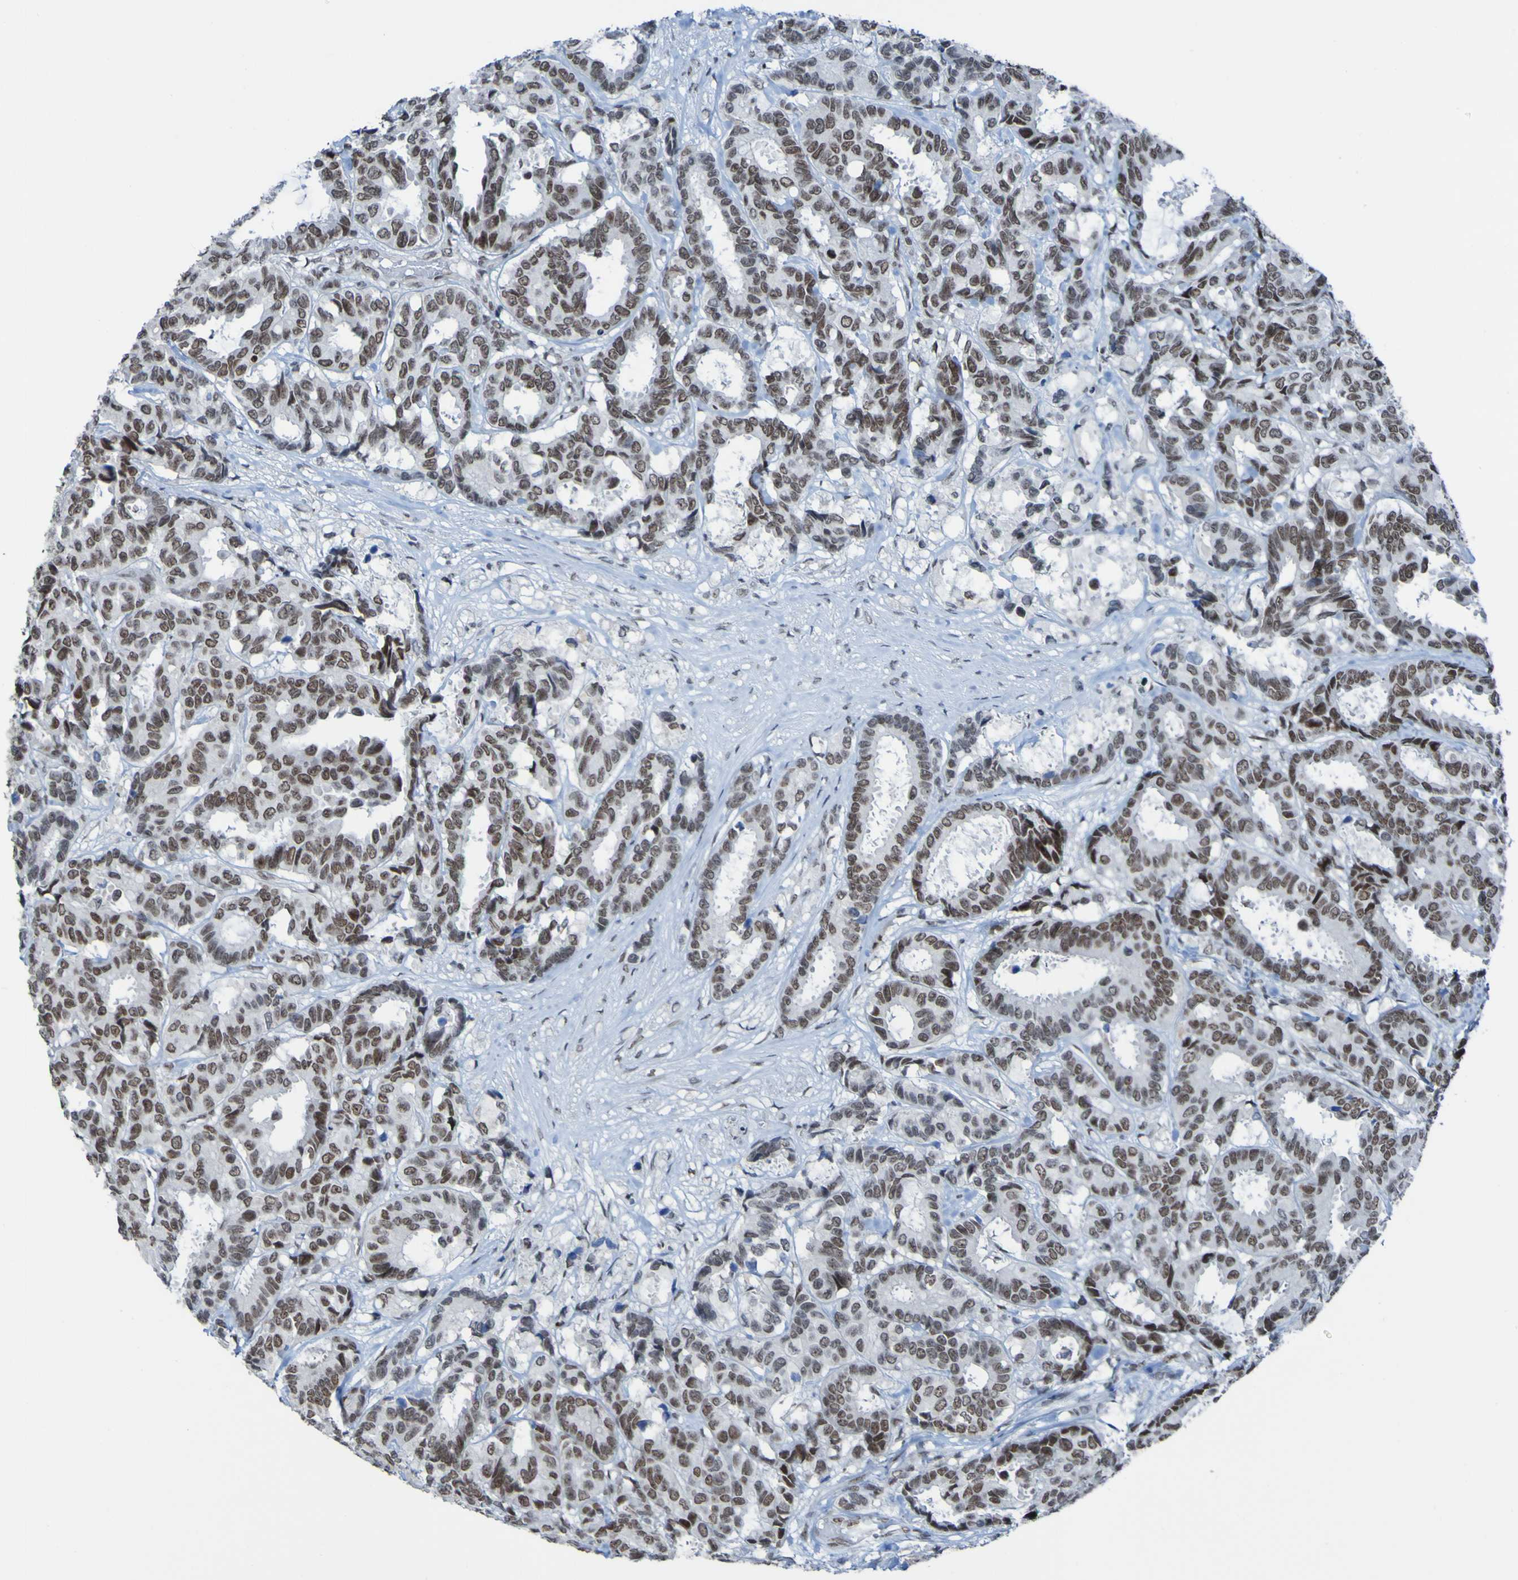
{"staining": {"intensity": "moderate", "quantity": ">75%", "location": "nuclear"}, "tissue": "breast cancer", "cell_type": "Tumor cells", "image_type": "cancer", "snomed": [{"axis": "morphology", "description": "Duct carcinoma"}, {"axis": "topography", "description": "Breast"}], "caption": "IHC micrograph of human intraductal carcinoma (breast) stained for a protein (brown), which demonstrates medium levels of moderate nuclear staining in approximately >75% of tumor cells.", "gene": "PHF2", "patient": {"sex": "female", "age": 87}}